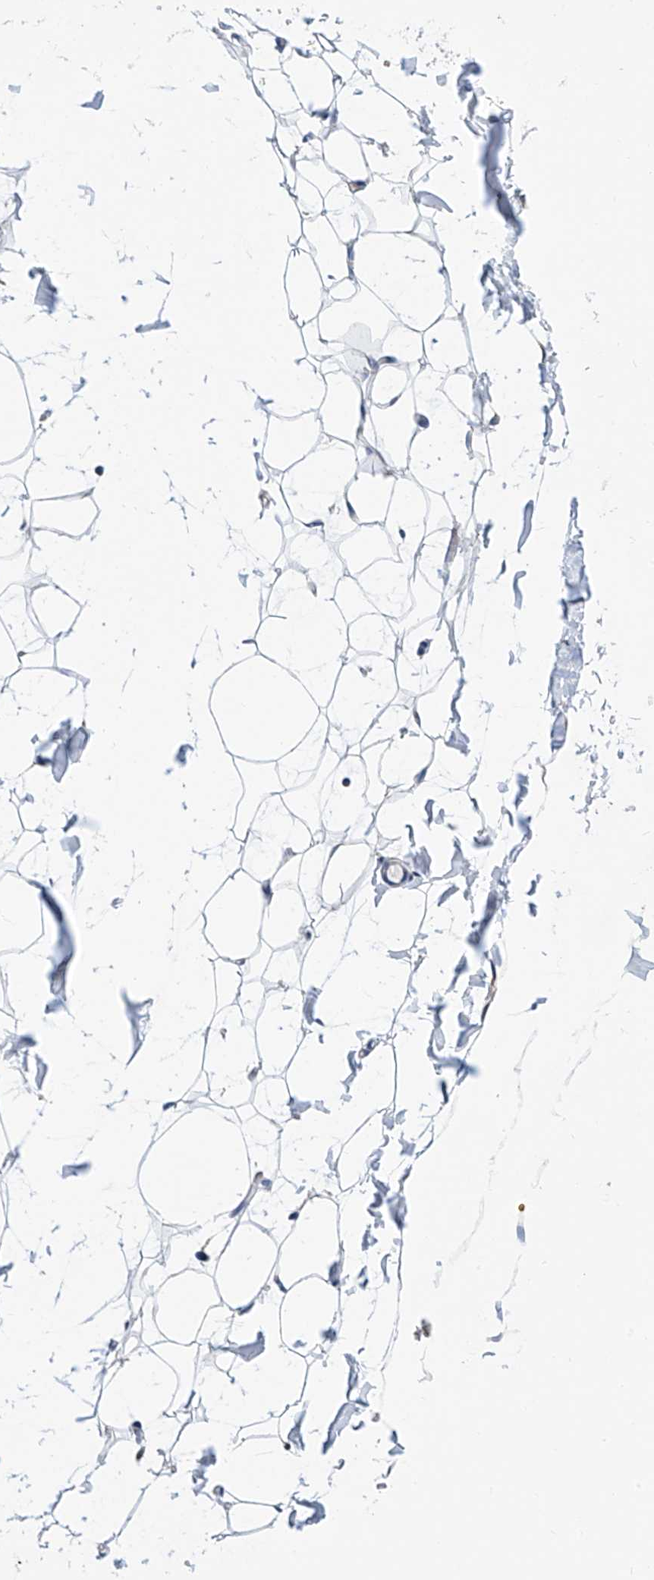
{"staining": {"intensity": "negative", "quantity": "none", "location": "none"}, "tissue": "adipose tissue", "cell_type": "Adipocytes", "image_type": "normal", "snomed": [{"axis": "morphology", "description": "Normal tissue, NOS"}, {"axis": "topography", "description": "Breast"}], "caption": "IHC photomicrograph of normal adipose tissue: human adipose tissue stained with DAB shows no significant protein staining in adipocytes.", "gene": "MAD2L1", "patient": {"sex": "female", "age": 23}}